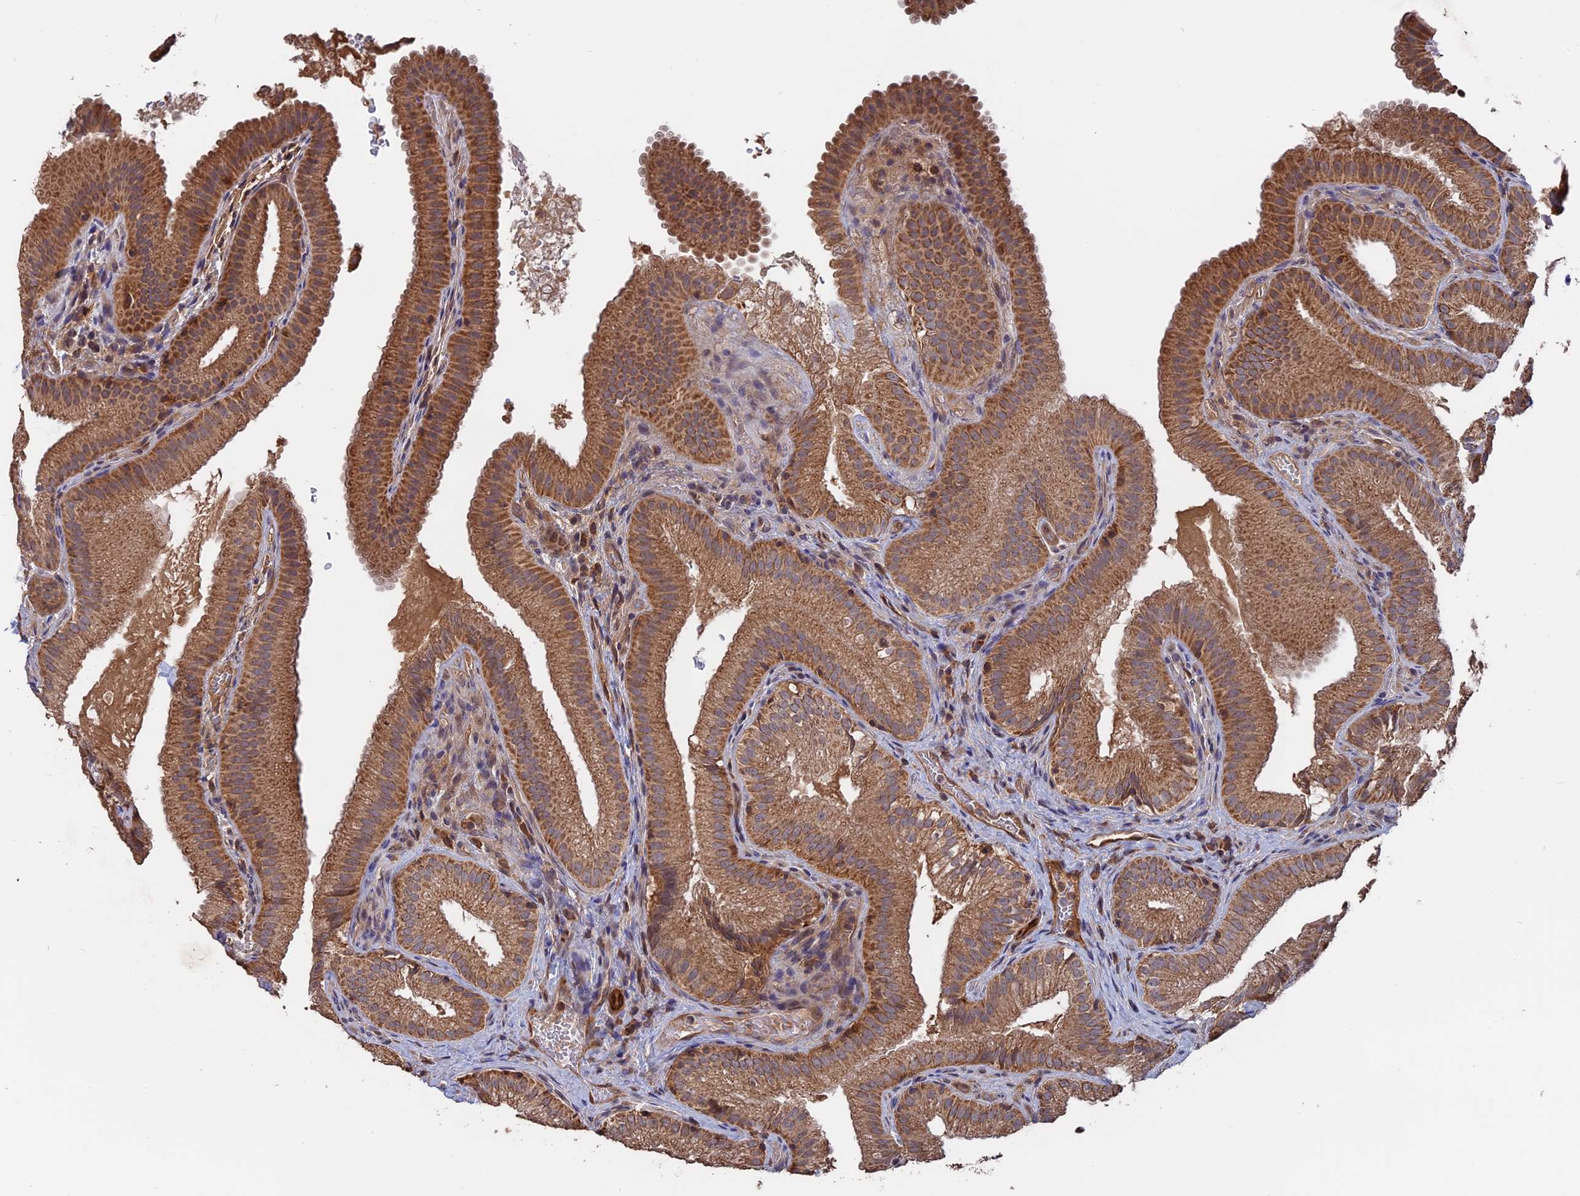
{"staining": {"intensity": "strong", "quantity": ">75%", "location": "cytoplasmic/membranous"}, "tissue": "gallbladder", "cell_type": "Glandular cells", "image_type": "normal", "snomed": [{"axis": "morphology", "description": "Normal tissue, NOS"}, {"axis": "topography", "description": "Gallbladder"}], "caption": "A micrograph showing strong cytoplasmic/membranous expression in about >75% of glandular cells in unremarkable gallbladder, as visualized by brown immunohistochemical staining.", "gene": "SAC3D1", "patient": {"sex": "female", "age": 30}}